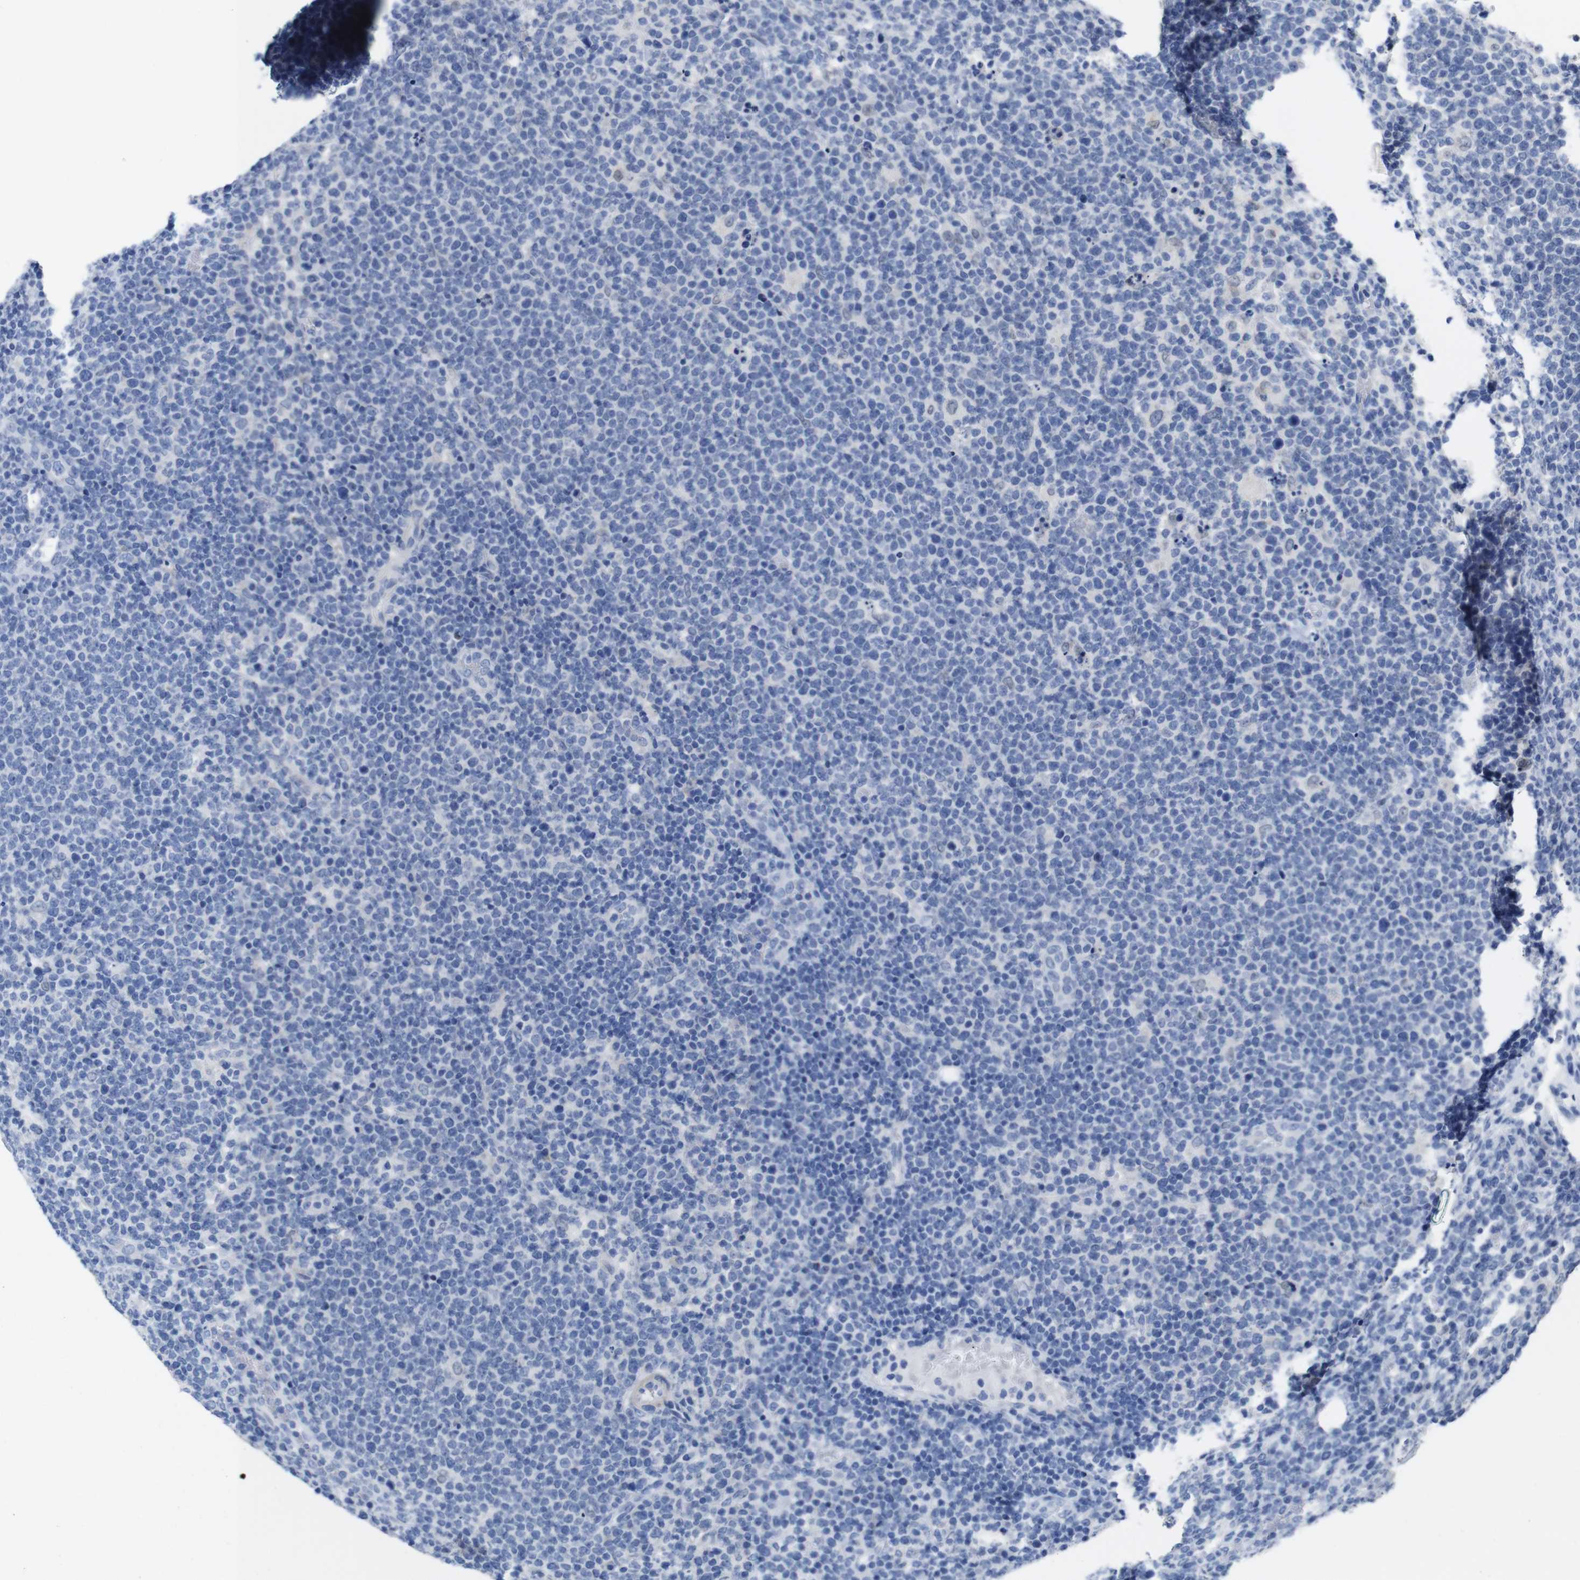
{"staining": {"intensity": "negative", "quantity": "none", "location": "none"}, "tissue": "lymphoma", "cell_type": "Tumor cells", "image_type": "cancer", "snomed": [{"axis": "morphology", "description": "Malignant lymphoma, non-Hodgkin's type, High grade"}, {"axis": "topography", "description": "Lymph node"}], "caption": "Malignant lymphoma, non-Hodgkin's type (high-grade) was stained to show a protein in brown. There is no significant expression in tumor cells. Nuclei are stained in blue.", "gene": "TCEAL9", "patient": {"sex": "male", "age": 61}}